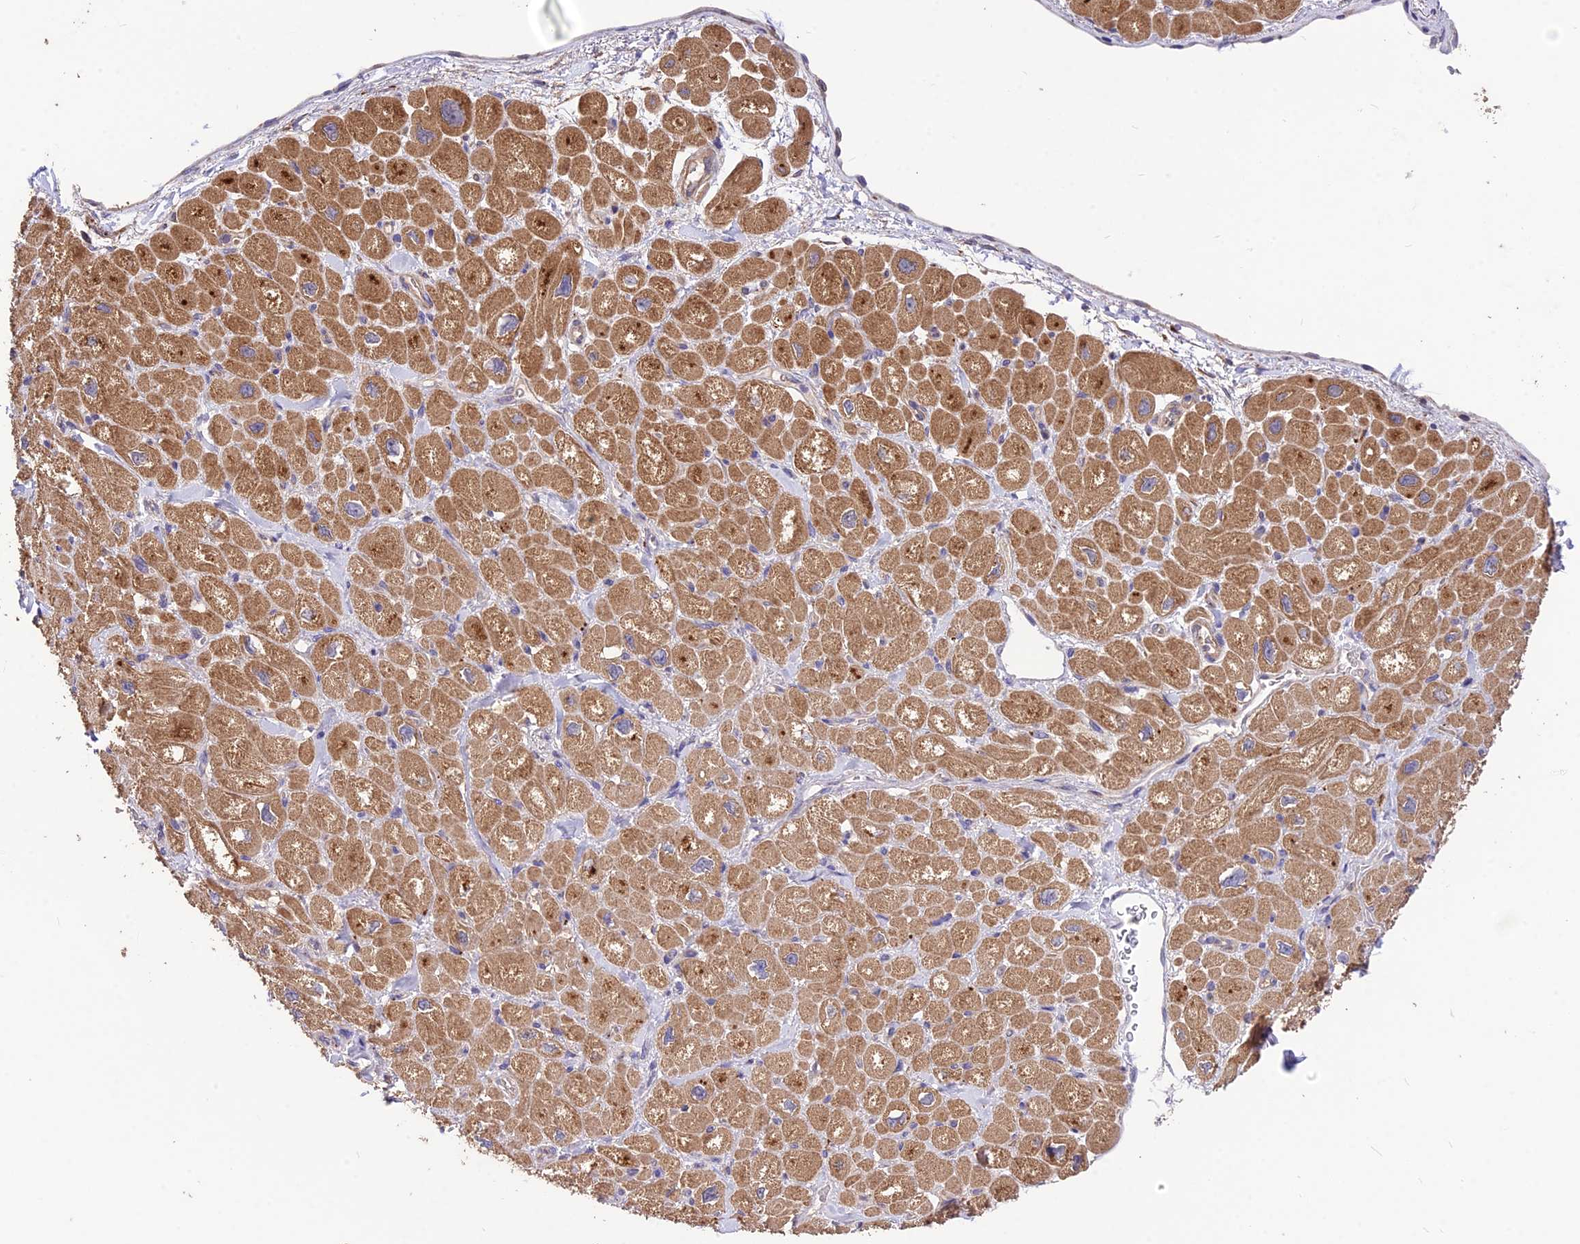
{"staining": {"intensity": "strong", "quantity": ">75%", "location": "cytoplasmic/membranous"}, "tissue": "heart muscle", "cell_type": "Cardiomyocytes", "image_type": "normal", "snomed": [{"axis": "morphology", "description": "Normal tissue, NOS"}, {"axis": "topography", "description": "Heart"}], "caption": "Brown immunohistochemical staining in benign human heart muscle shows strong cytoplasmic/membranous staining in approximately >75% of cardiomyocytes. The staining was performed using DAB to visualize the protein expression in brown, while the nuclei were stained in blue with hematoxylin (Magnification: 20x).", "gene": "SDHD", "patient": {"sex": "male", "age": 65}}